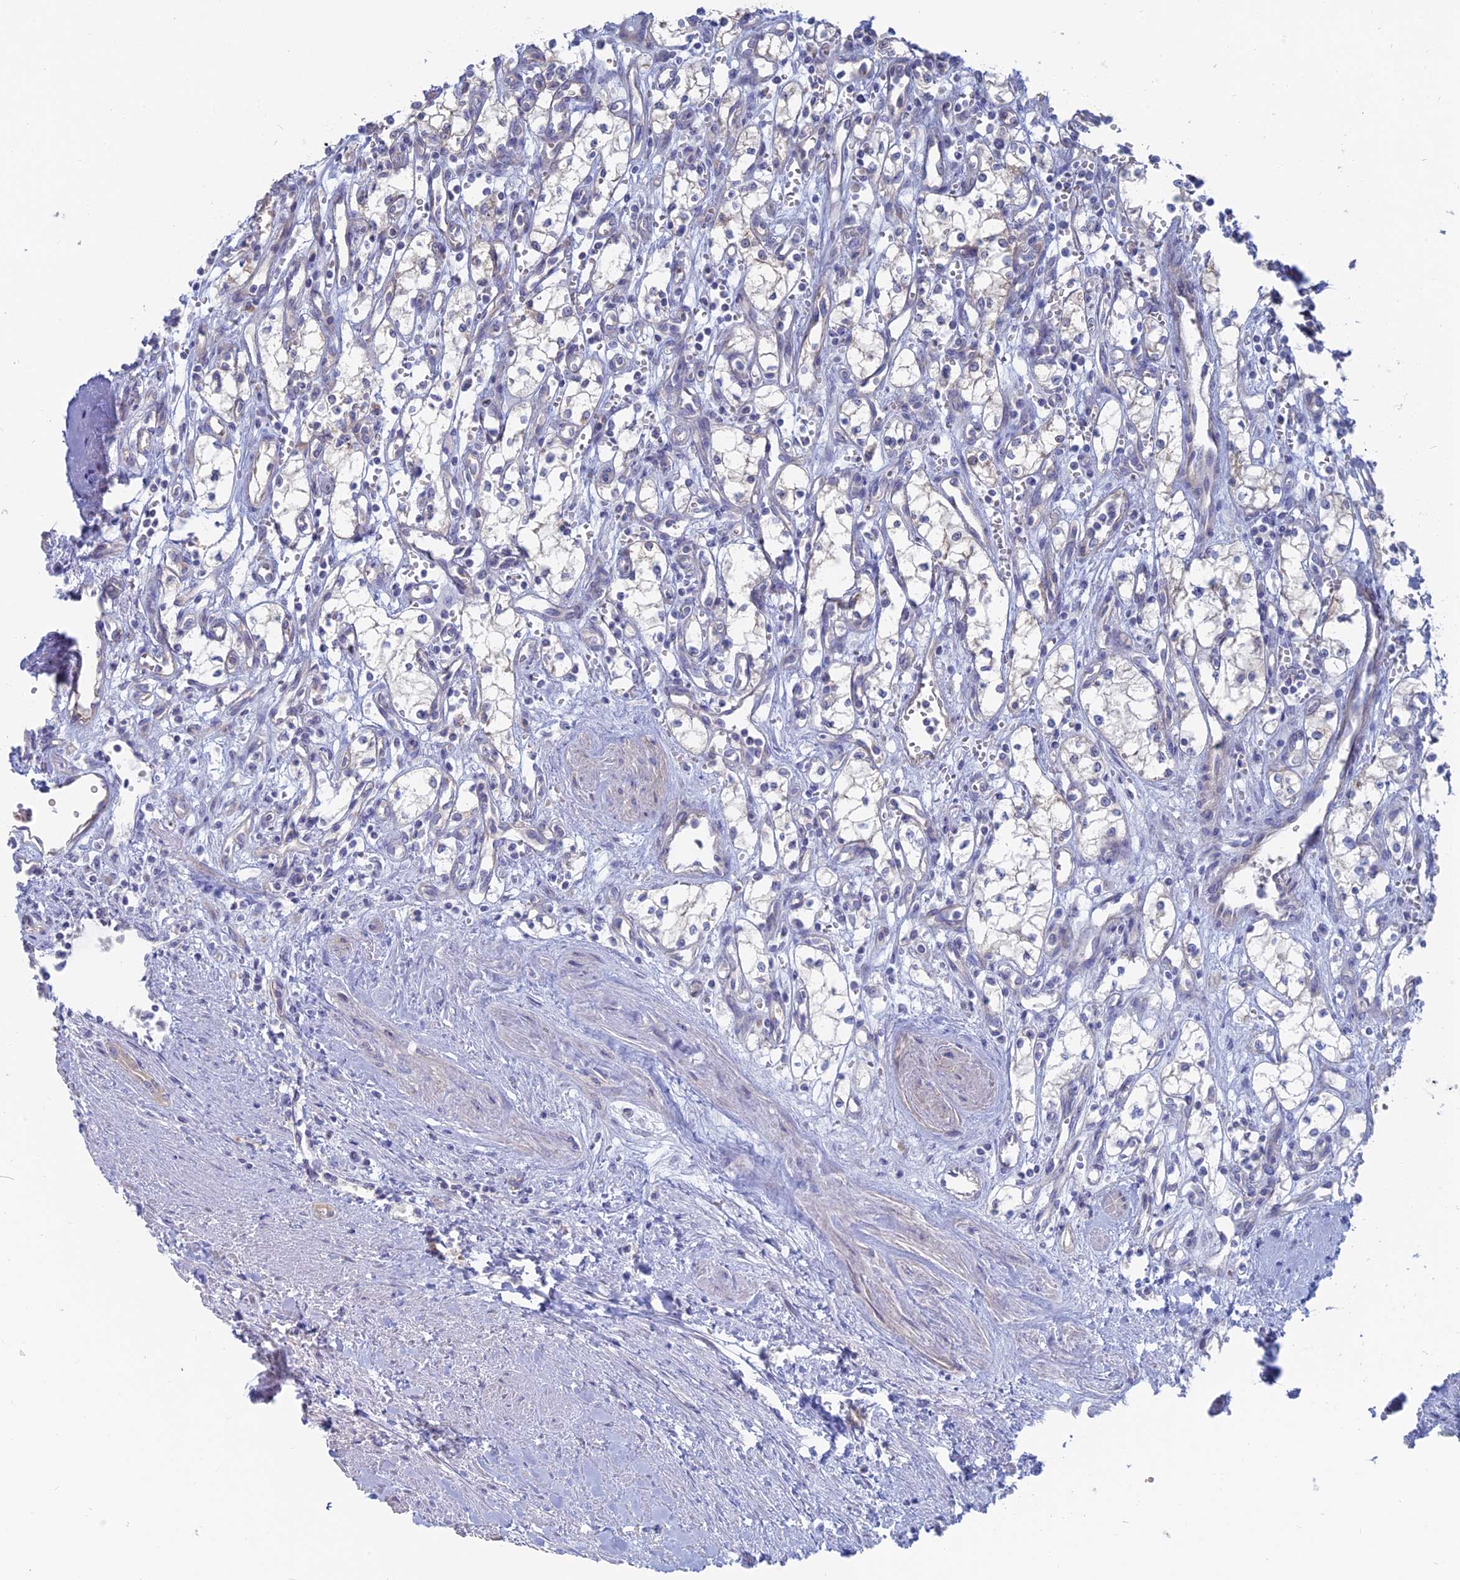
{"staining": {"intensity": "negative", "quantity": "none", "location": "none"}, "tissue": "renal cancer", "cell_type": "Tumor cells", "image_type": "cancer", "snomed": [{"axis": "morphology", "description": "Adenocarcinoma, NOS"}, {"axis": "topography", "description": "Kidney"}], "caption": "Immunohistochemical staining of adenocarcinoma (renal) reveals no significant expression in tumor cells. (DAB (3,3'-diaminobenzidine) immunohistochemistry (IHC) with hematoxylin counter stain).", "gene": "TBC1D30", "patient": {"sex": "male", "age": 59}}